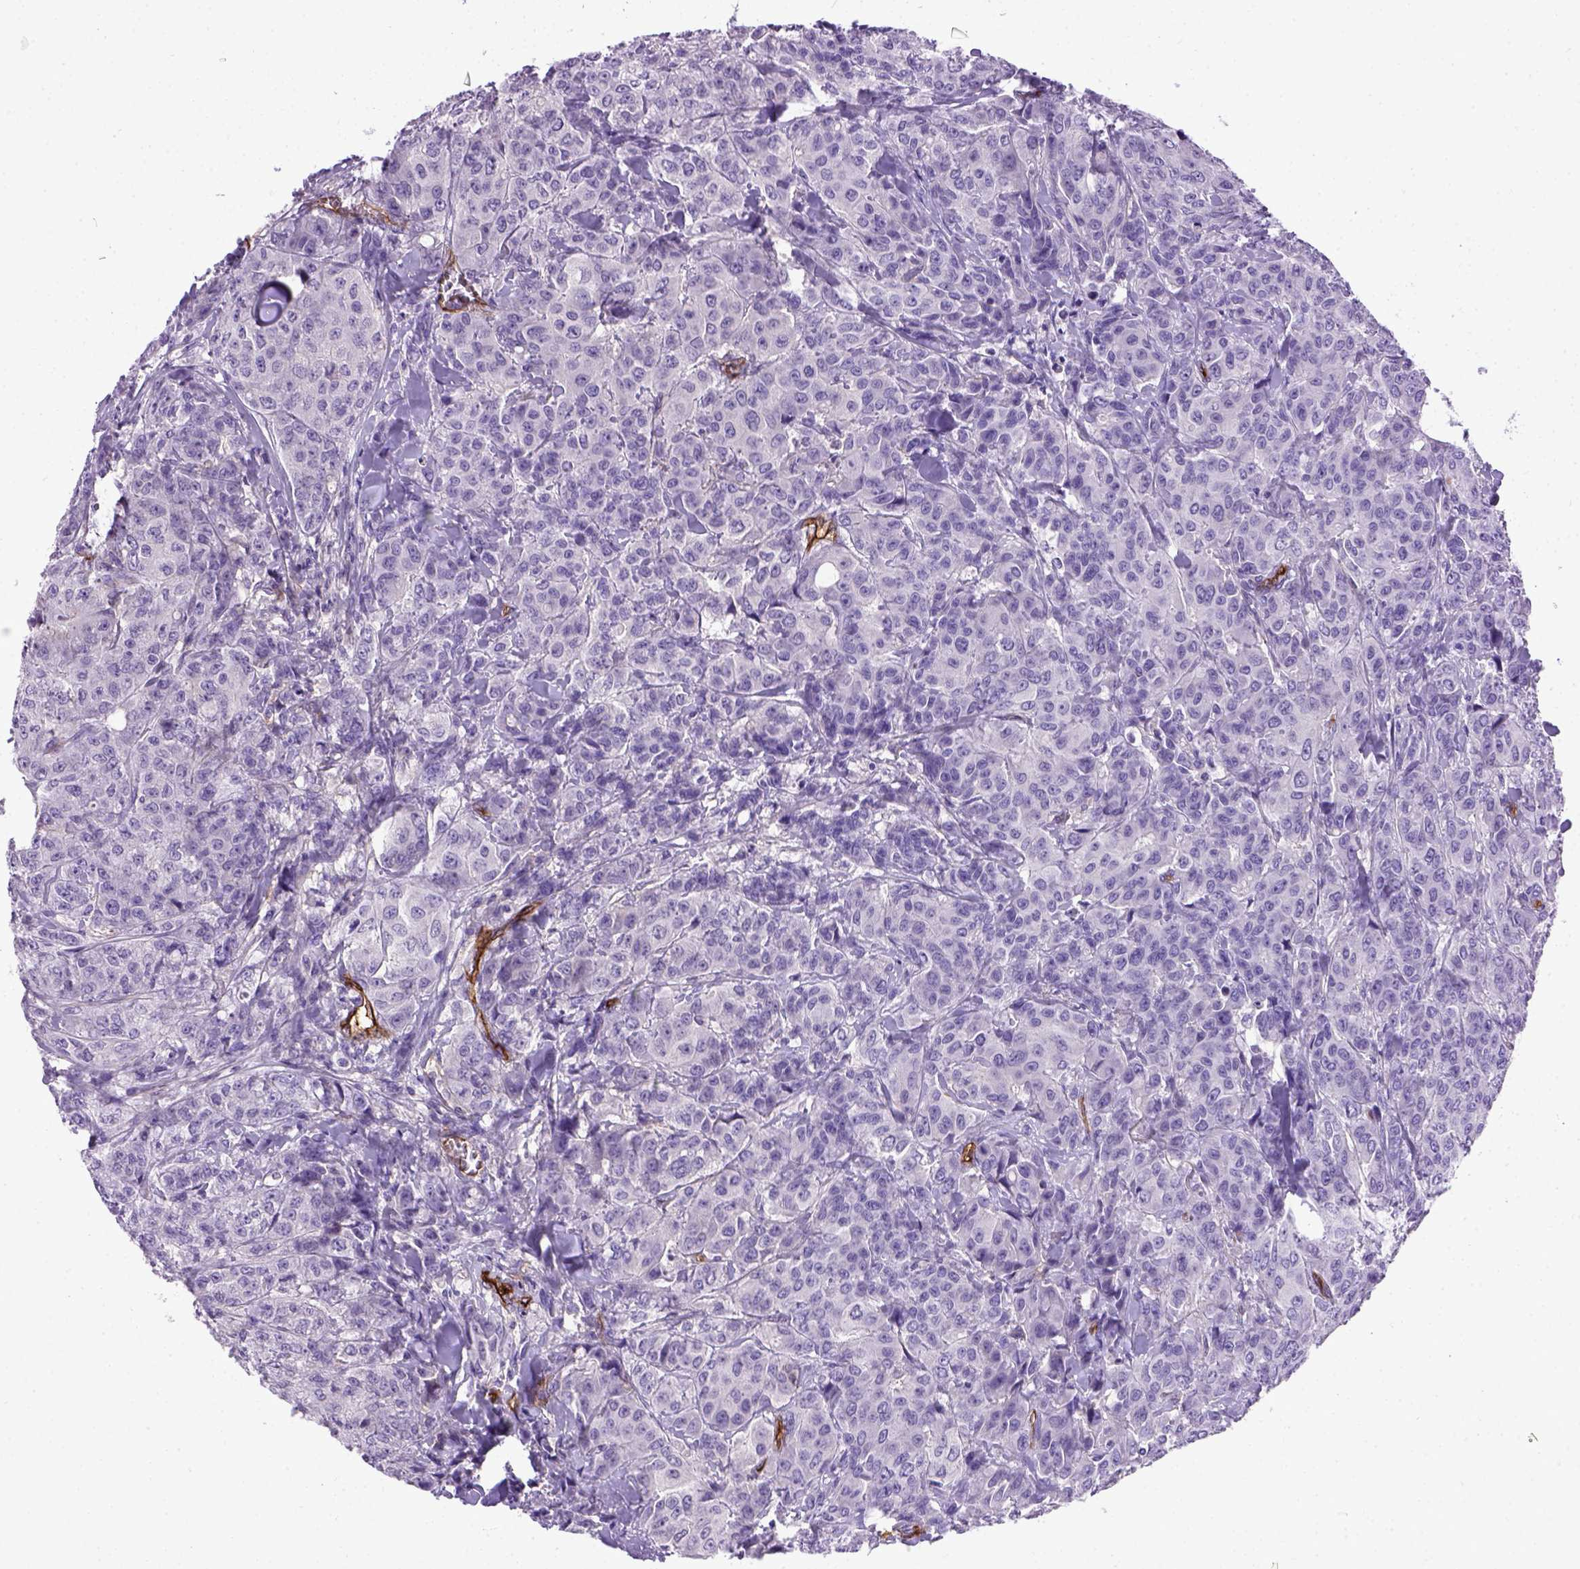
{"staining": {"intensity": "negative", "quantity": "none", "location": "none"}, "tissue": "breast cancer", "cell_type": "Tumor cells", "image_type": "cancer", "snomed": [{"axis": "morphology", "description": "Duct carcinoma"}, {"axis": "topography", "description": "Breast"}], "caption": "This is a histopathology image of IHC staining of breast invasive ductal carcinoma, which shows no staining in tumor cells. The staining was performed using DAB to visualize the protein expression in brown, while the nuclei were stained in blue with hematoxylin (Magnification: 20x).", "gene": "ENG", "patient": {"sex": "female", "age": 43}}